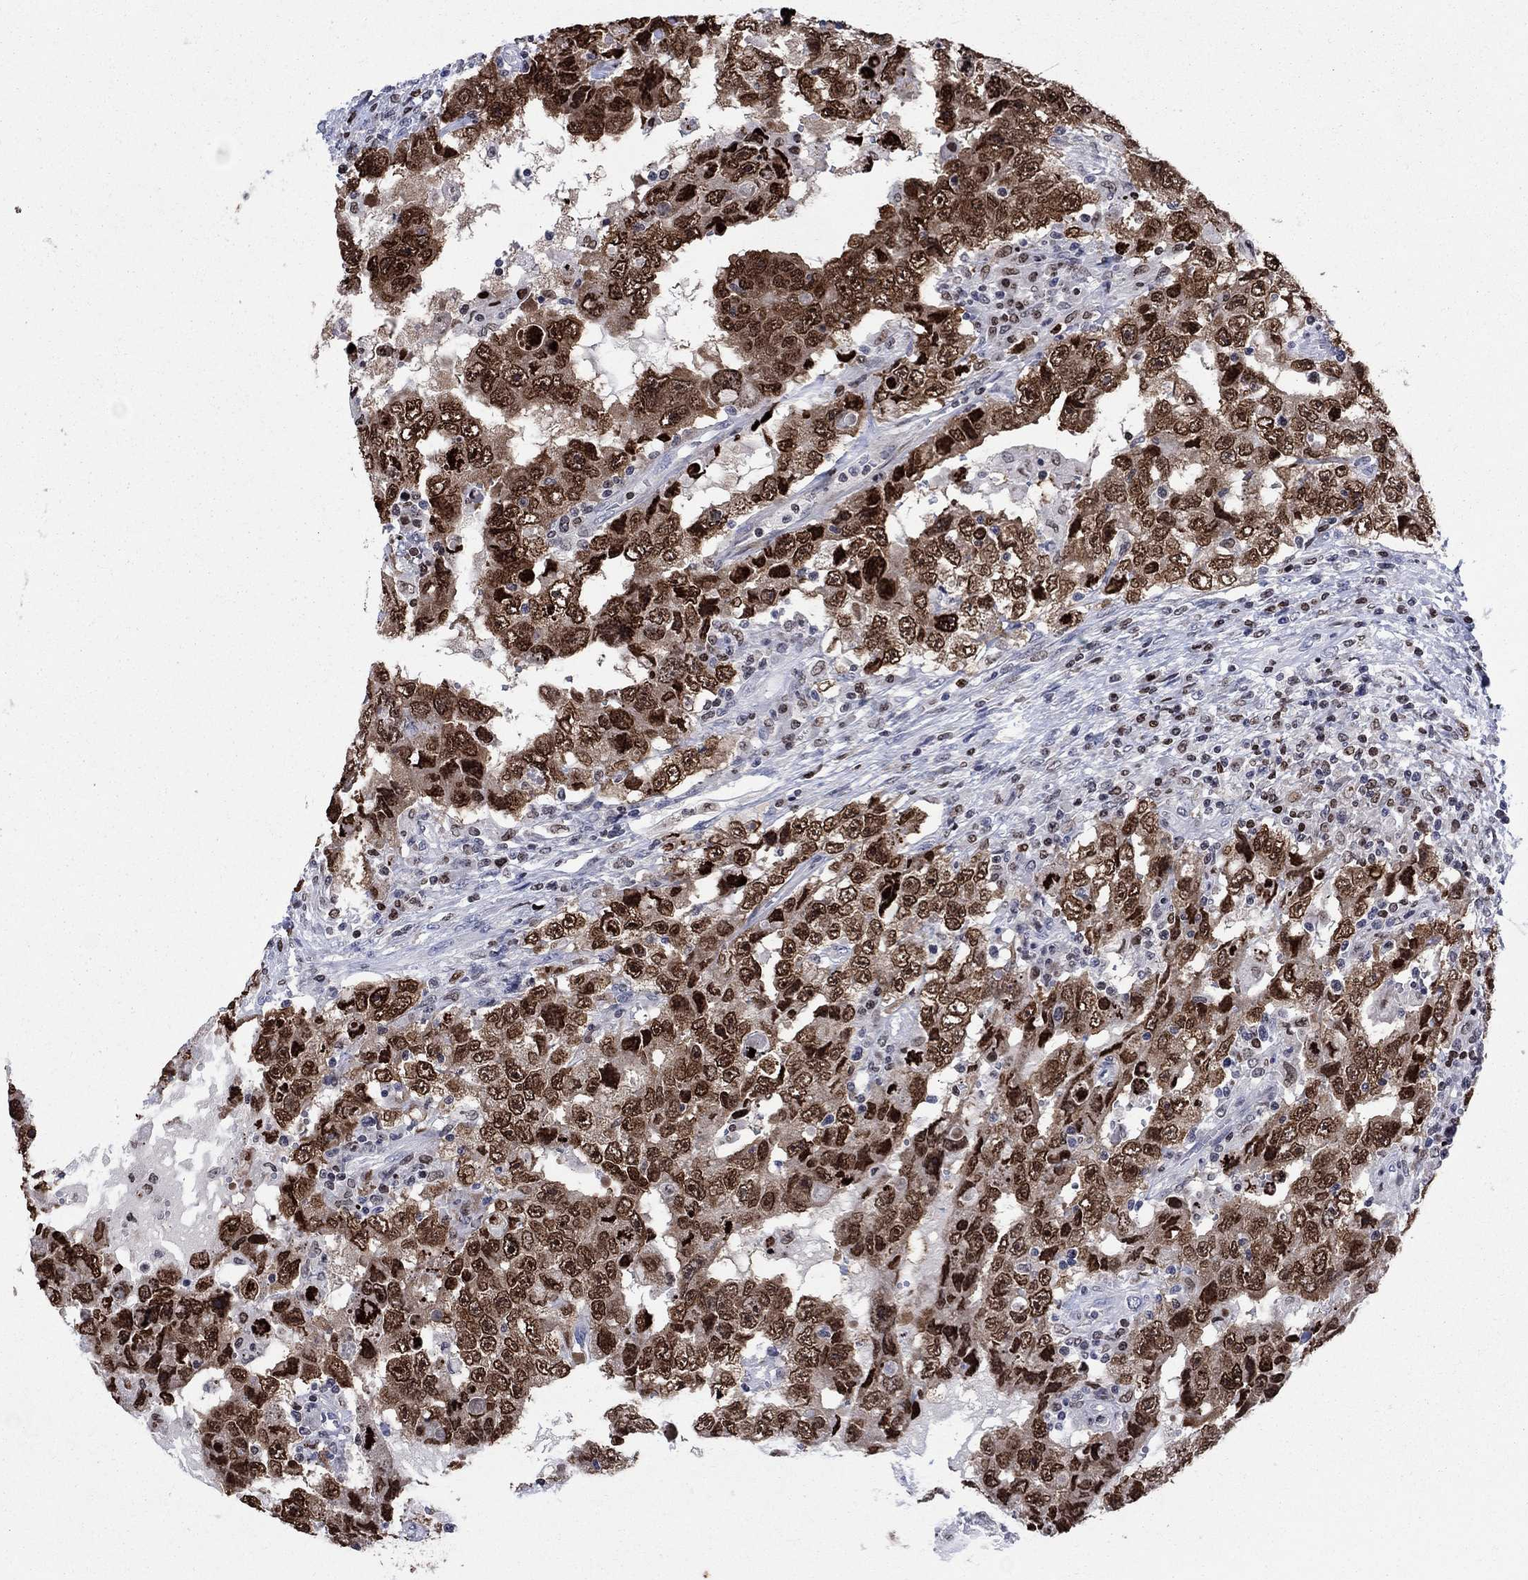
{"staining": {"intensity": "strong", "quantity": "25%-75%", "location": "nuclear"}, "tissue": "testis cancer", "cell_type": "Tumor cells", "image_type": "cancer", "snomed": [{"axis": "morphology", "description": "Carcinoma, Embryonal, NOS"}, {"axis": "topography", "description": "Testis"}], "caption": "This image demonstrates embryonal carcinoma (testis) stained with immunohistochemistry to label a protein in brown. The nuclear of tumor cells show strong positivity for the protein. Nuclei are counter-stained blue.", "gene": "HMGA1", "patient": {"sex": "male", "age": 26}}